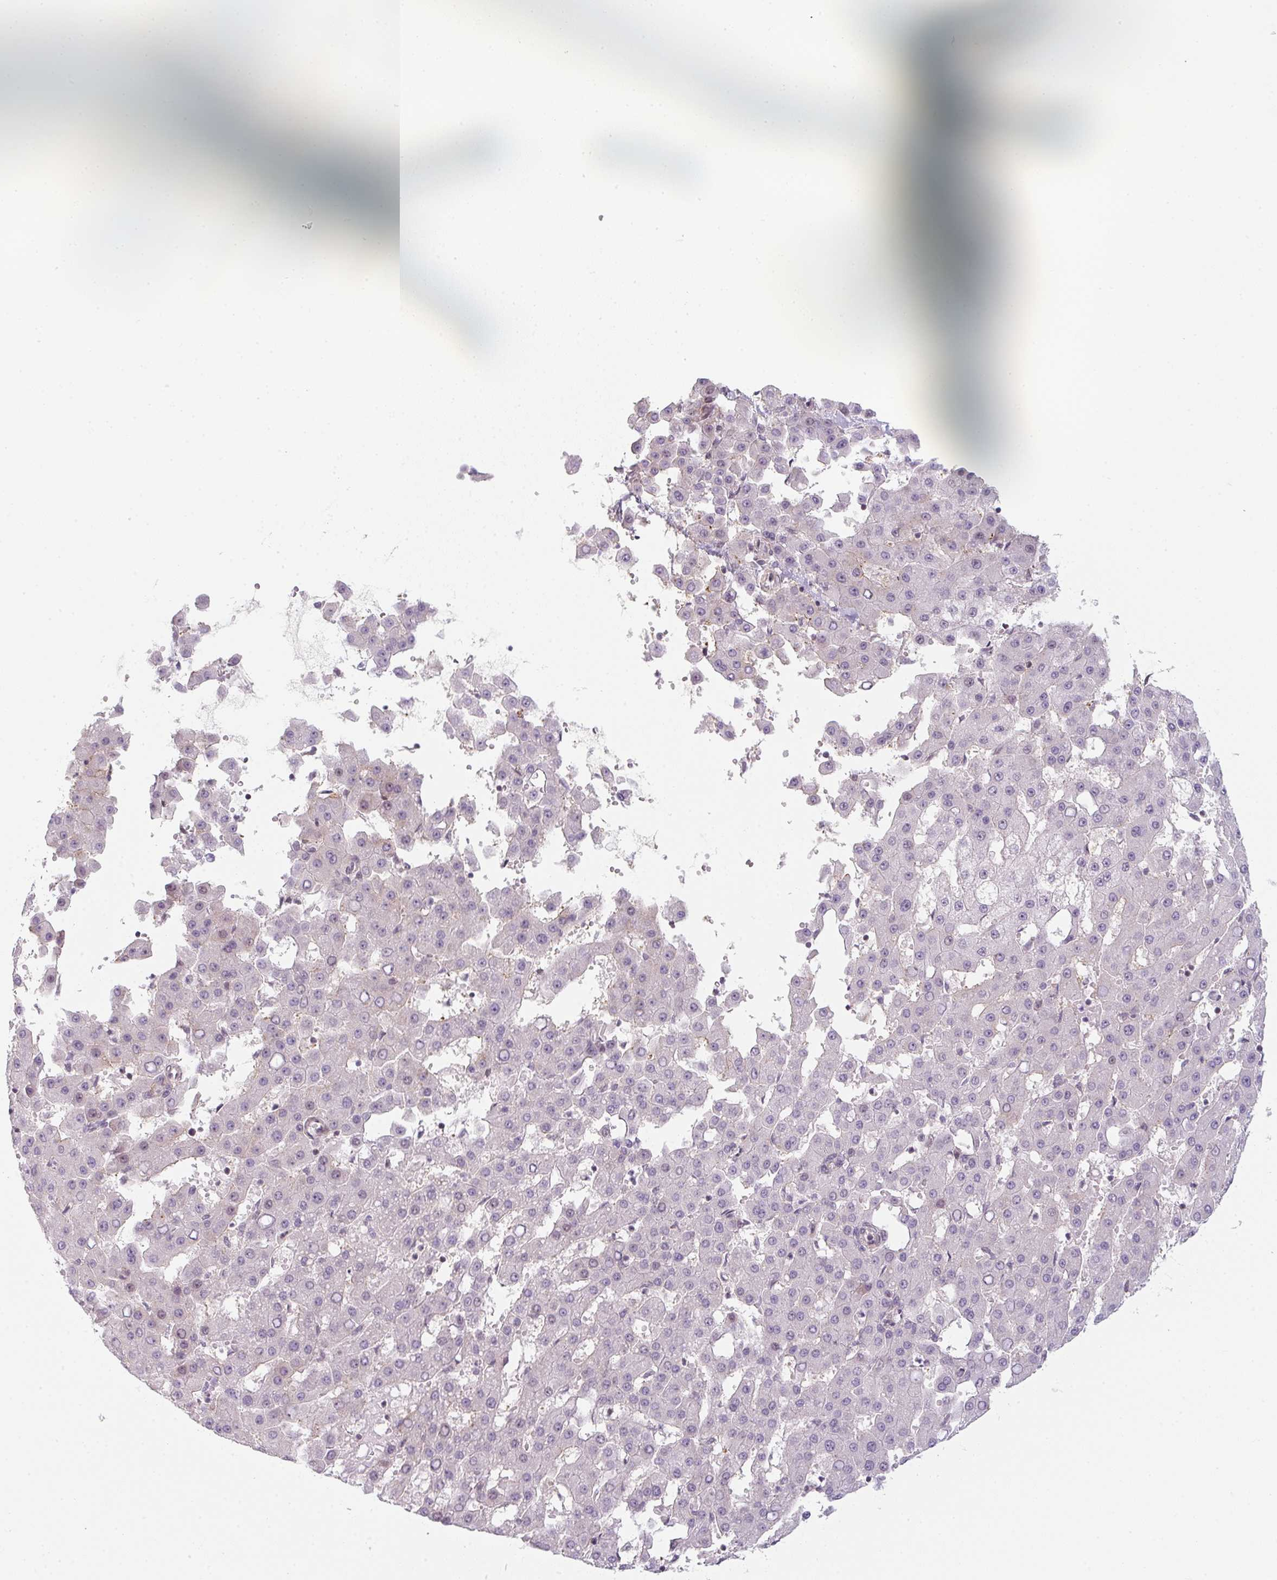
{"staining": {"intensity": "negative", "quantity": "none", "location": "none"}, "tissue": "liver cancer", "cell_type": "Tumor cells", "image_type": "cancer", "snomed": [{"axis": "morphology", "description": "Carcinoma, Hepatocellular, NOS"}, {"axis": "topography", "description": "Liver"}], "caption": "Tumor cells show no significant positivity in liver hepatocellular carcinoma.", "gene": "TMEM237", "patient": {"sex": "male", "age": 47}}